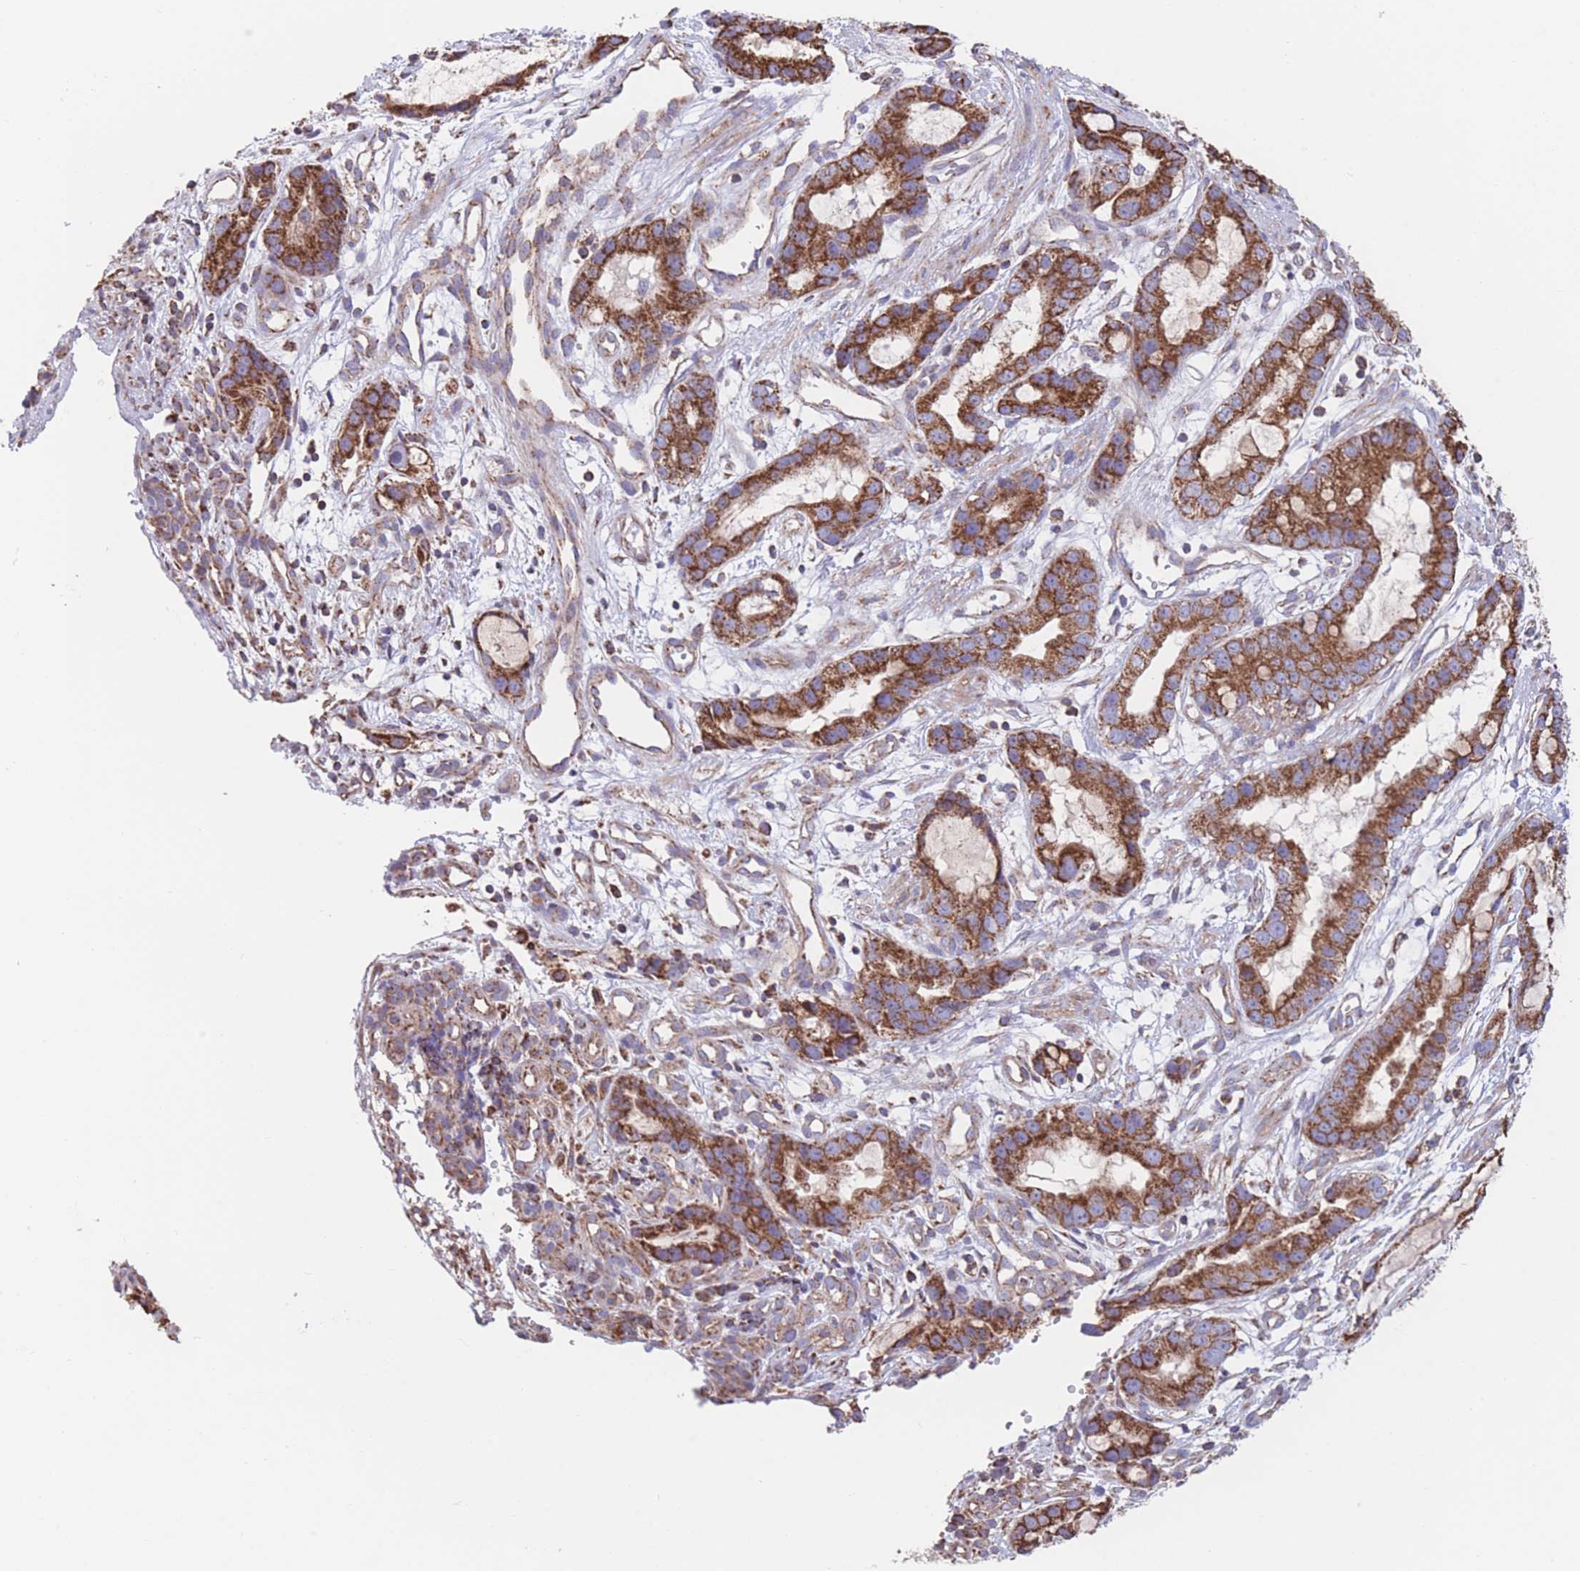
{"staining": {"intensity": "strong", "quantity": ">75%", "location": "cytoplasmic/membranous"}, "tissue": "stomach cancer", "cell_type": "Tumor cells", "image_type": "cancer", "snomed": [{"axis": "morphology", "description": "Adenocarcinoma, NOS"}, {"axis": "topography", "description": "Stomach"}], "caption": "A histopathology image of human stomach cancer (adenocarcinoma) stained for a protein demonstrates strong cytoplasmic/membranous brown staining in tumor cells.", "gene": "FKBP8", "patient": {"sex": "male", "age": 55}}